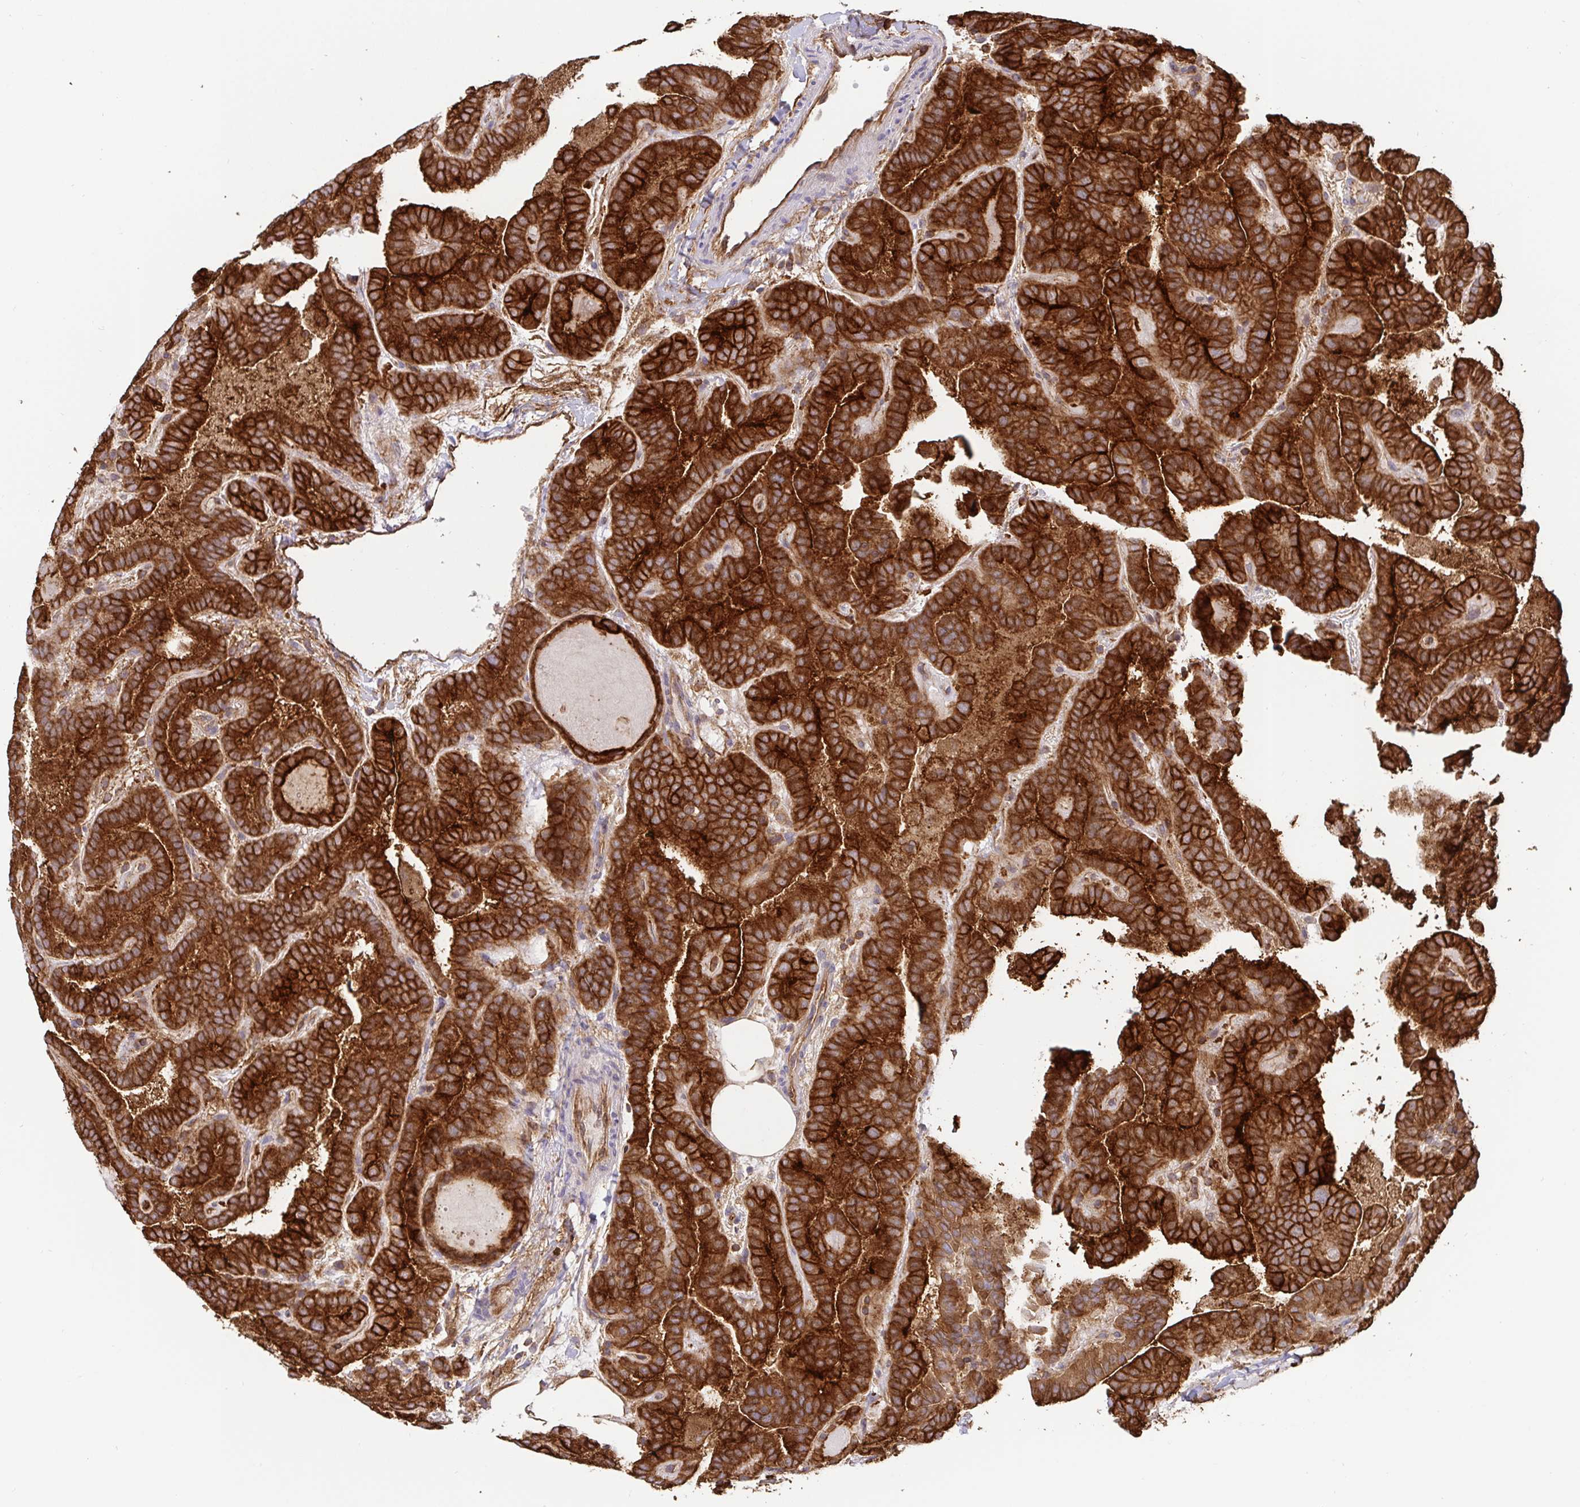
{"staining": {"intensity": "strong", "quantity": ">75%", "location": "cytoplasmic/membranous"}, "tissue": "thyroid cancer", "cell_type": "Tumor cells", "image_type": "cancer", "snomed": [{"axis": "morphology", "description": "Papillary adenocarcinoma, NOS"}, {"axis": "topography", "description": "Thyroid gland"}], "caption": "Thyroid cancer tissue shows strong cytoplasmic/membranous positivity in about >75% of tumor cells (brown staining indicates protein expression, while blue staining denotes nuclei).", "gene": "ANXA2", "patient": {"sex": "female", "age": 46}}